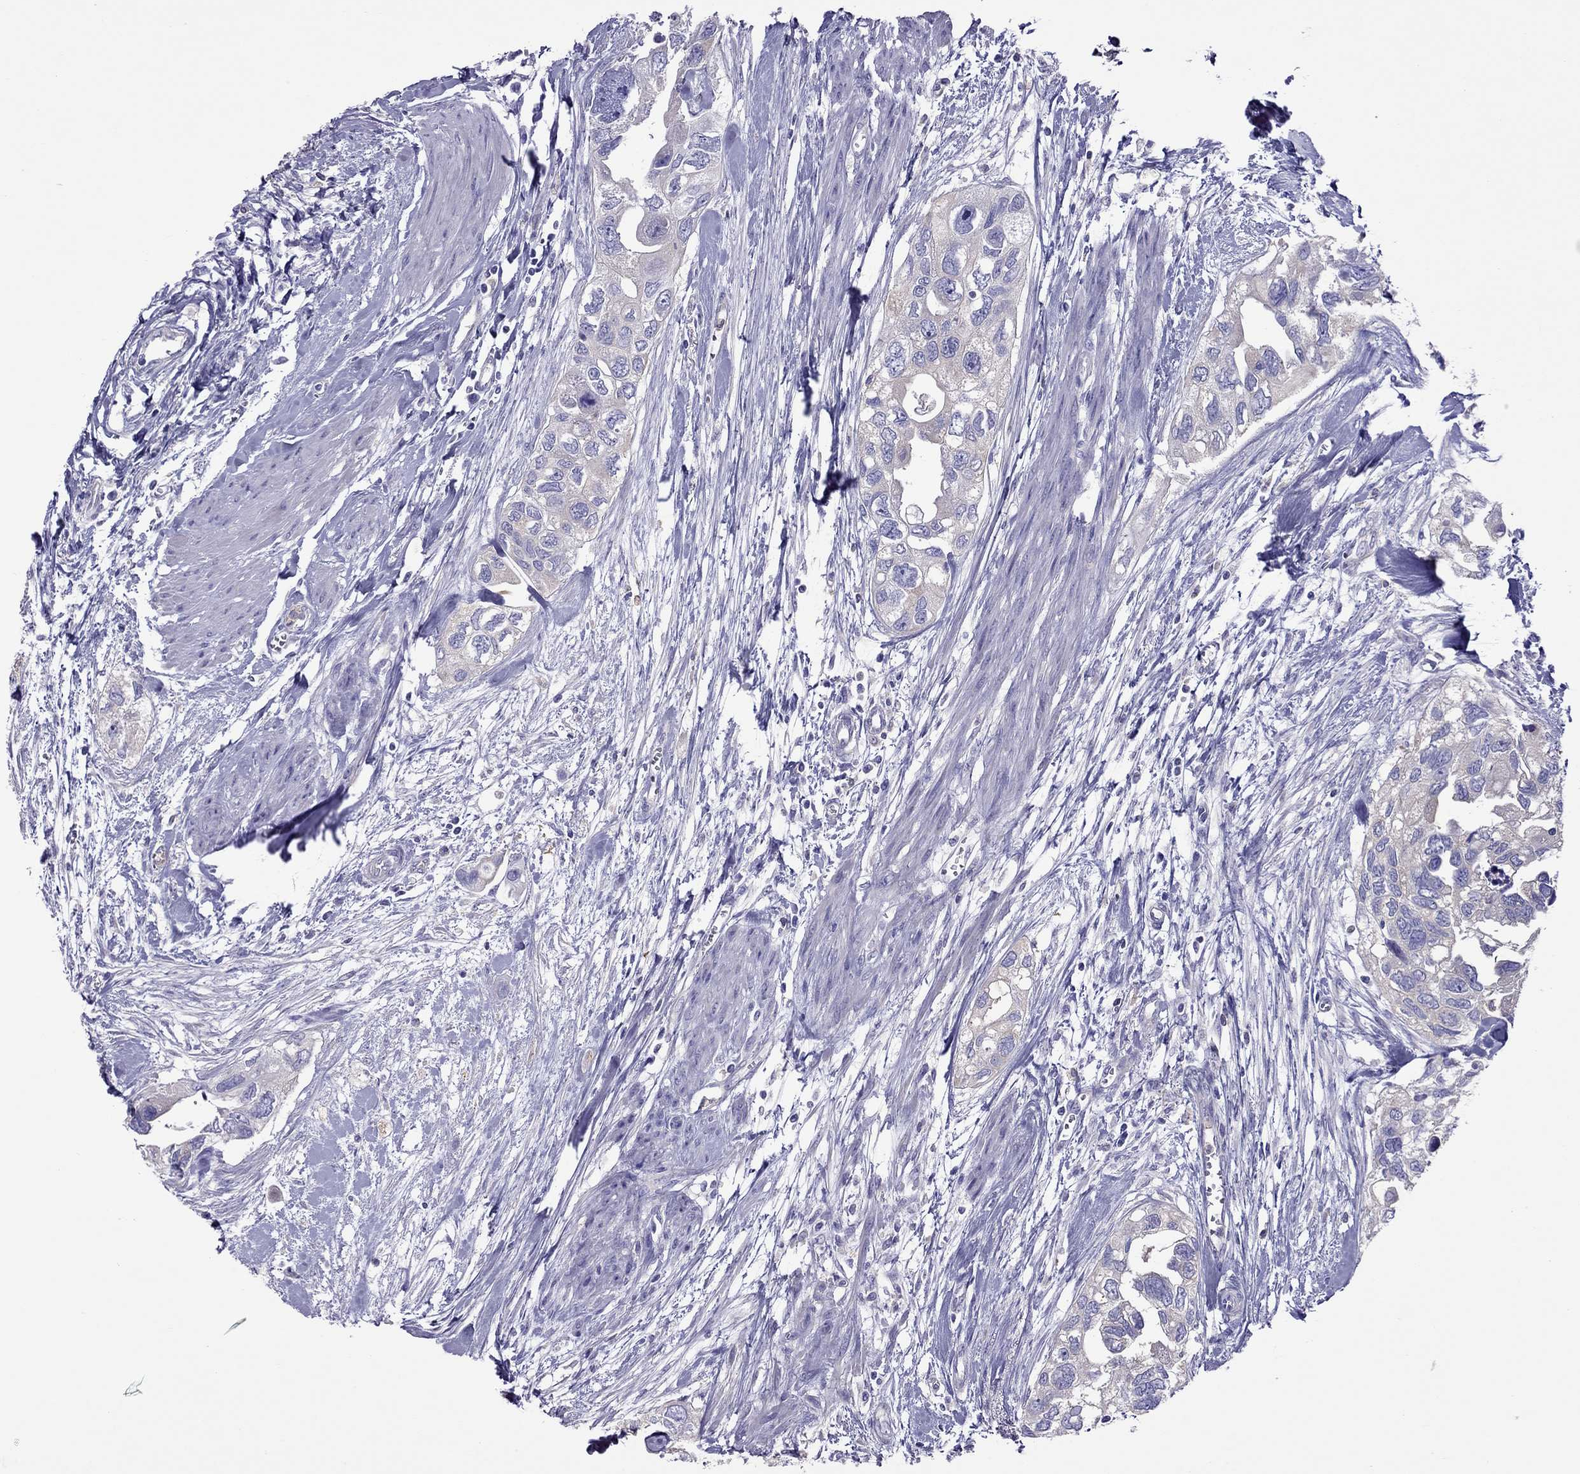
{"staining": {"intensity": "negative", "quantity": "none", "location": "none"}, "tissue": "urothelial cancer", "cell_type": "Tumor cells", "image_type": "cancer", "snomed": [{"axis": "morphology", "description": "Urothelial carcinoma, High grade"}, {"axis": "topography", "description": "Urinary bladder"}], "caption": "Tumor cells show no significant protein positivity in high-grade urothelial carcinoma.", "gene": "TEX22", "patient": {"sex": "male", "age": 59}}